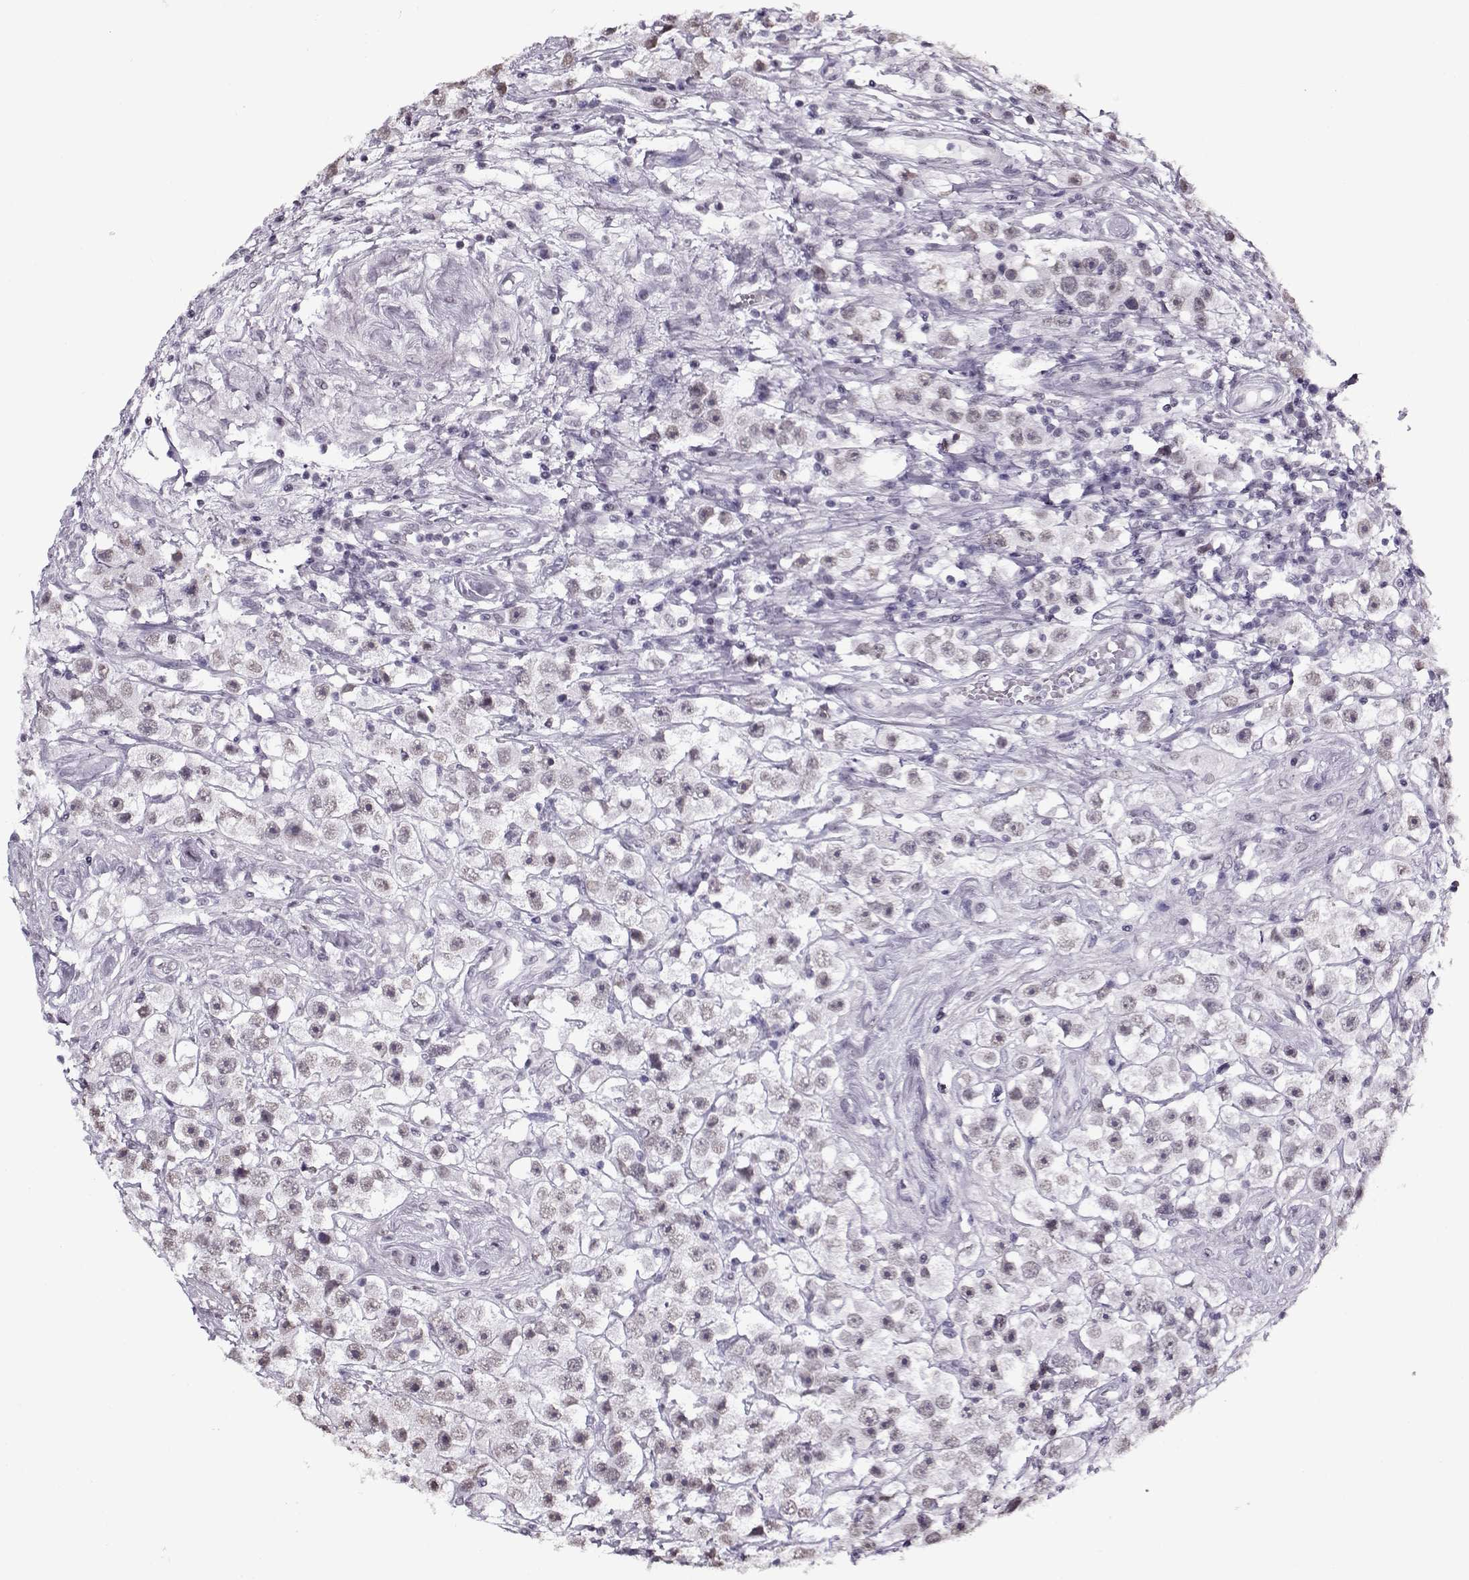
{"staining": {"intensity": "negative", "quantity": "none", "location": "none"}, "tissue": "testis cancer", "cell_type": "Tumor cells", "image_type": "cancer", "snomed": [{"axis": "morphology", "description": "Seminoma, NOS"}, {"axis": "topography", "description": "Testis"}], "caption": "IHC of human seminoma (testis) exhibits no expression in tumor cells.", "gene": "PRMT8", "patient": {"sex": "male", "age": 45}}